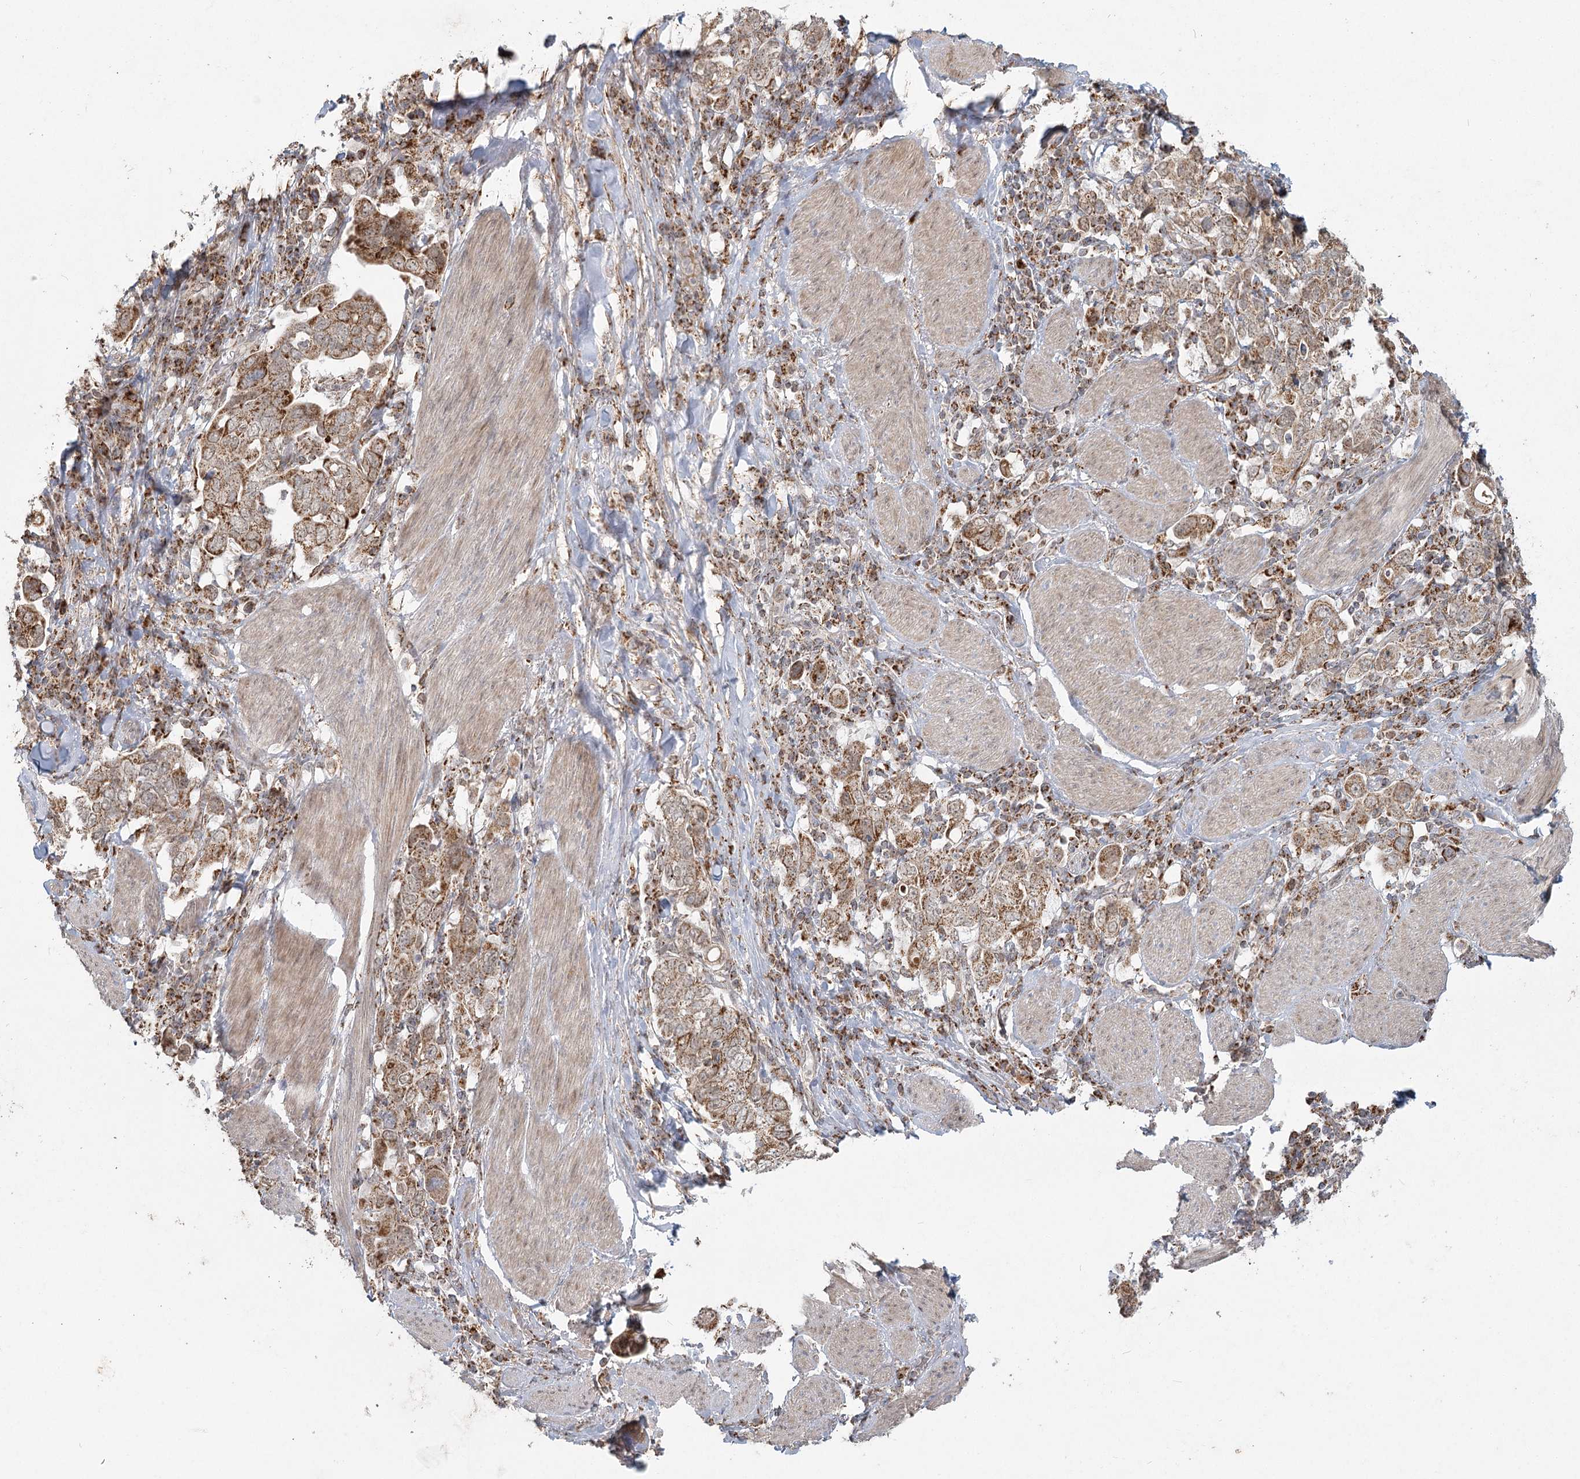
{"staining": {"intensity": "moderate", "quantity": ">75%", "location": "cytoplasmic/membranous"}, "tissue": "stomach cancer", "cell_type": "Tumor cells", "image_type": "cancer", "snomed": [{"axis": "morphology", "description": "Adenocarcinoma, NOS"}, {"axis": "topography", "description": "Stomach, upper"}], "caption": "IHC staining of stomach adenocarcinoma, which reveals medium levels of moderate cytoplasmic/membranous staining in about >75% of tumor cells indicating moderate cytoplasmic/membranous protein expression. The staining was performed using DAB (brown) for protein detection and nuclei were counterstained in hematoxylin (blue).", "gene": "LACTB", "patient": {"sex": "male", "age": 62}}